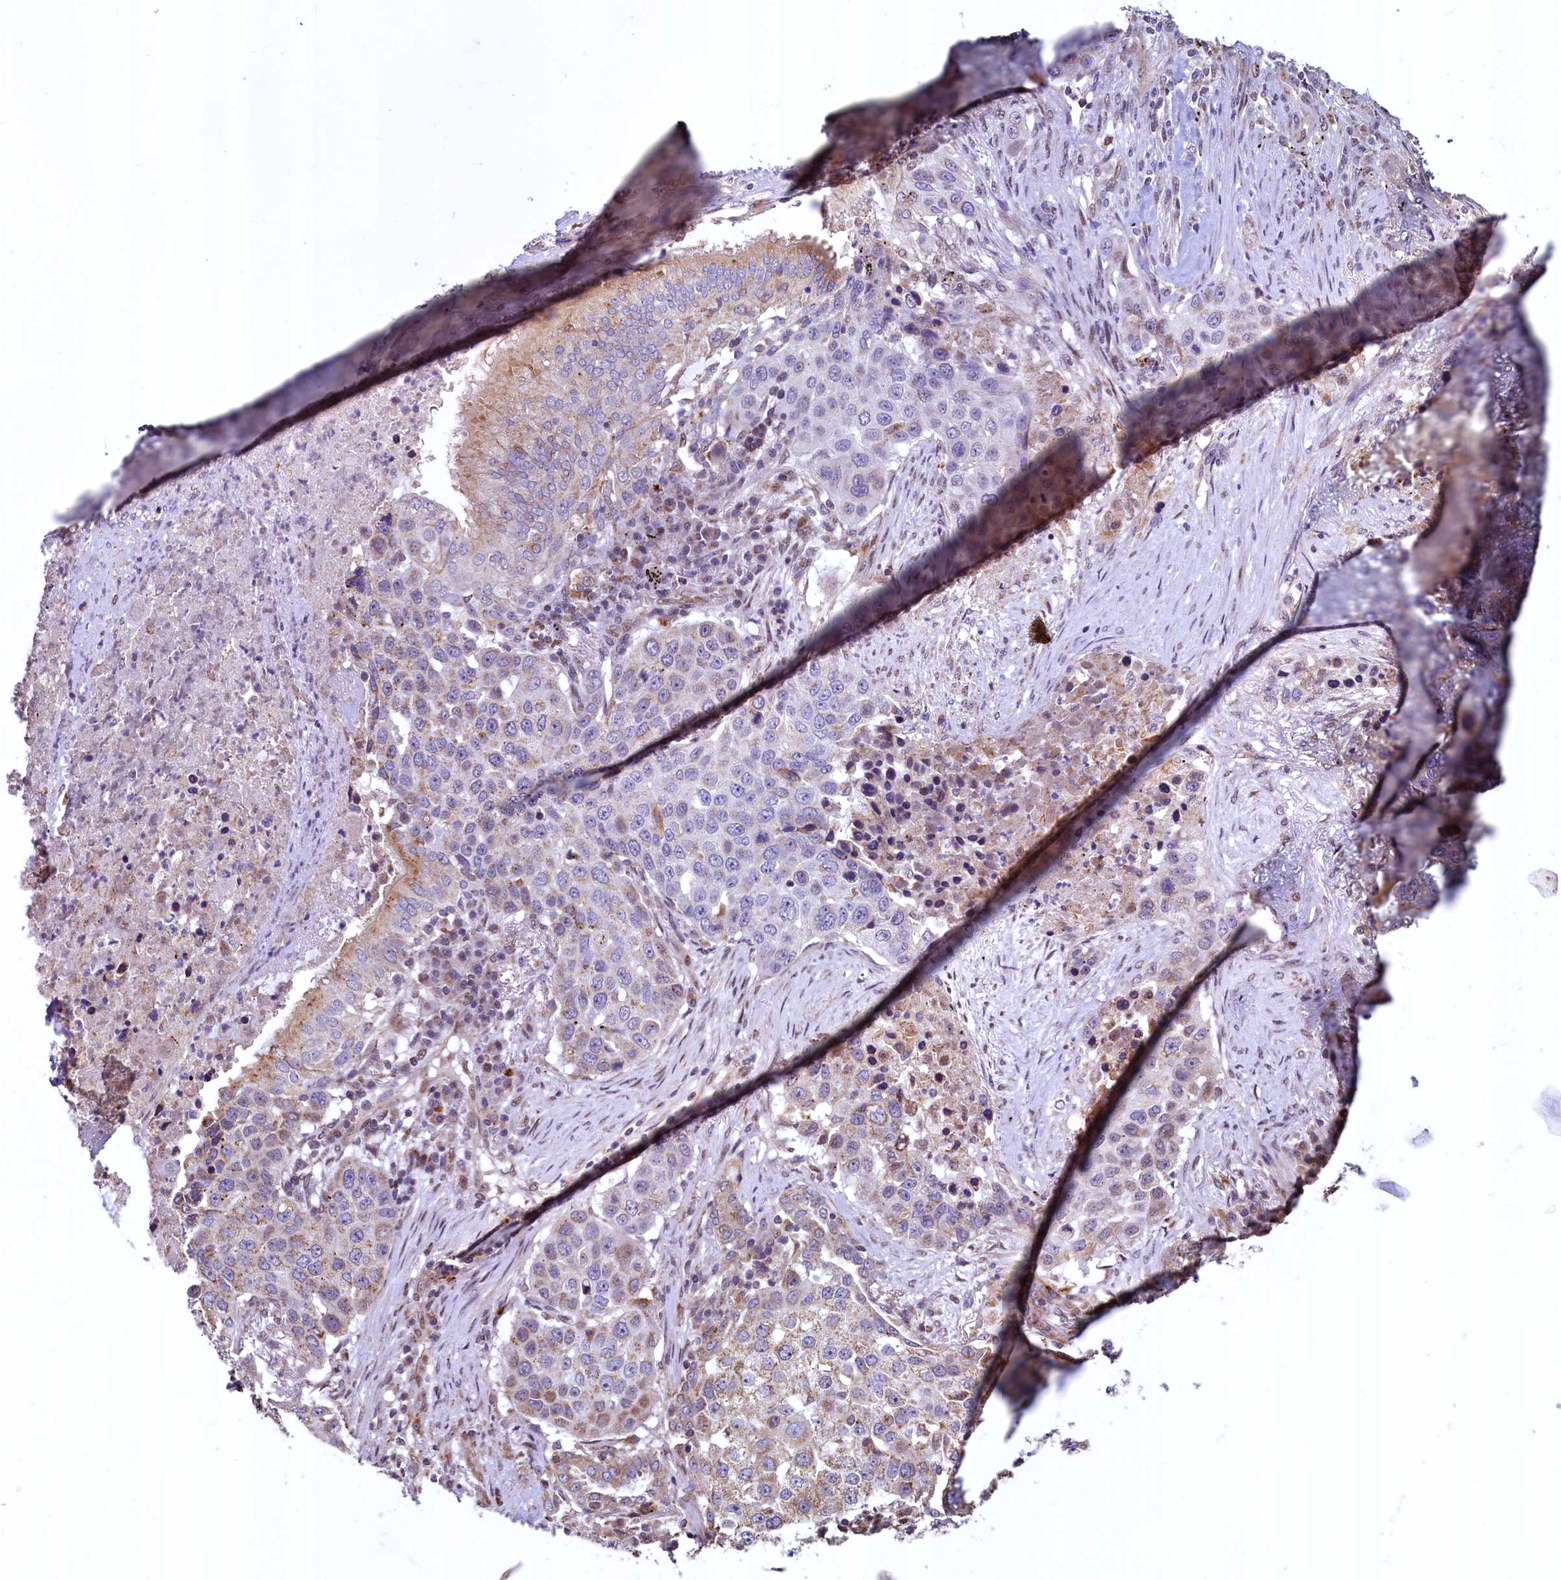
{"staining": {"intensity": "weak", "quantity": "<25%", "location": "cytoplasmic/membranous"}, "tissue": "lung cancer", "cell_type": "Tumor cells", "image_type": "cancer", "snomed": [{"axis": "morphology", "description": "Squamous cell carcinoma, NOS"}, {"axis": "topography", "description": "Lung"}], "caption": "High magnification brightfield microscopy of squamous cell carcinoma (lung) stained with DAB (brown) and counterstained with hematoxylin (blue): tumor cells show no significant staining. (Brightfield microscopy of DAB (3,3'-diaminobenzidine) immunohistochemistry at high magnification).", "gene": "ZNF577", "patient": {"sex": "female", "age": 63}}